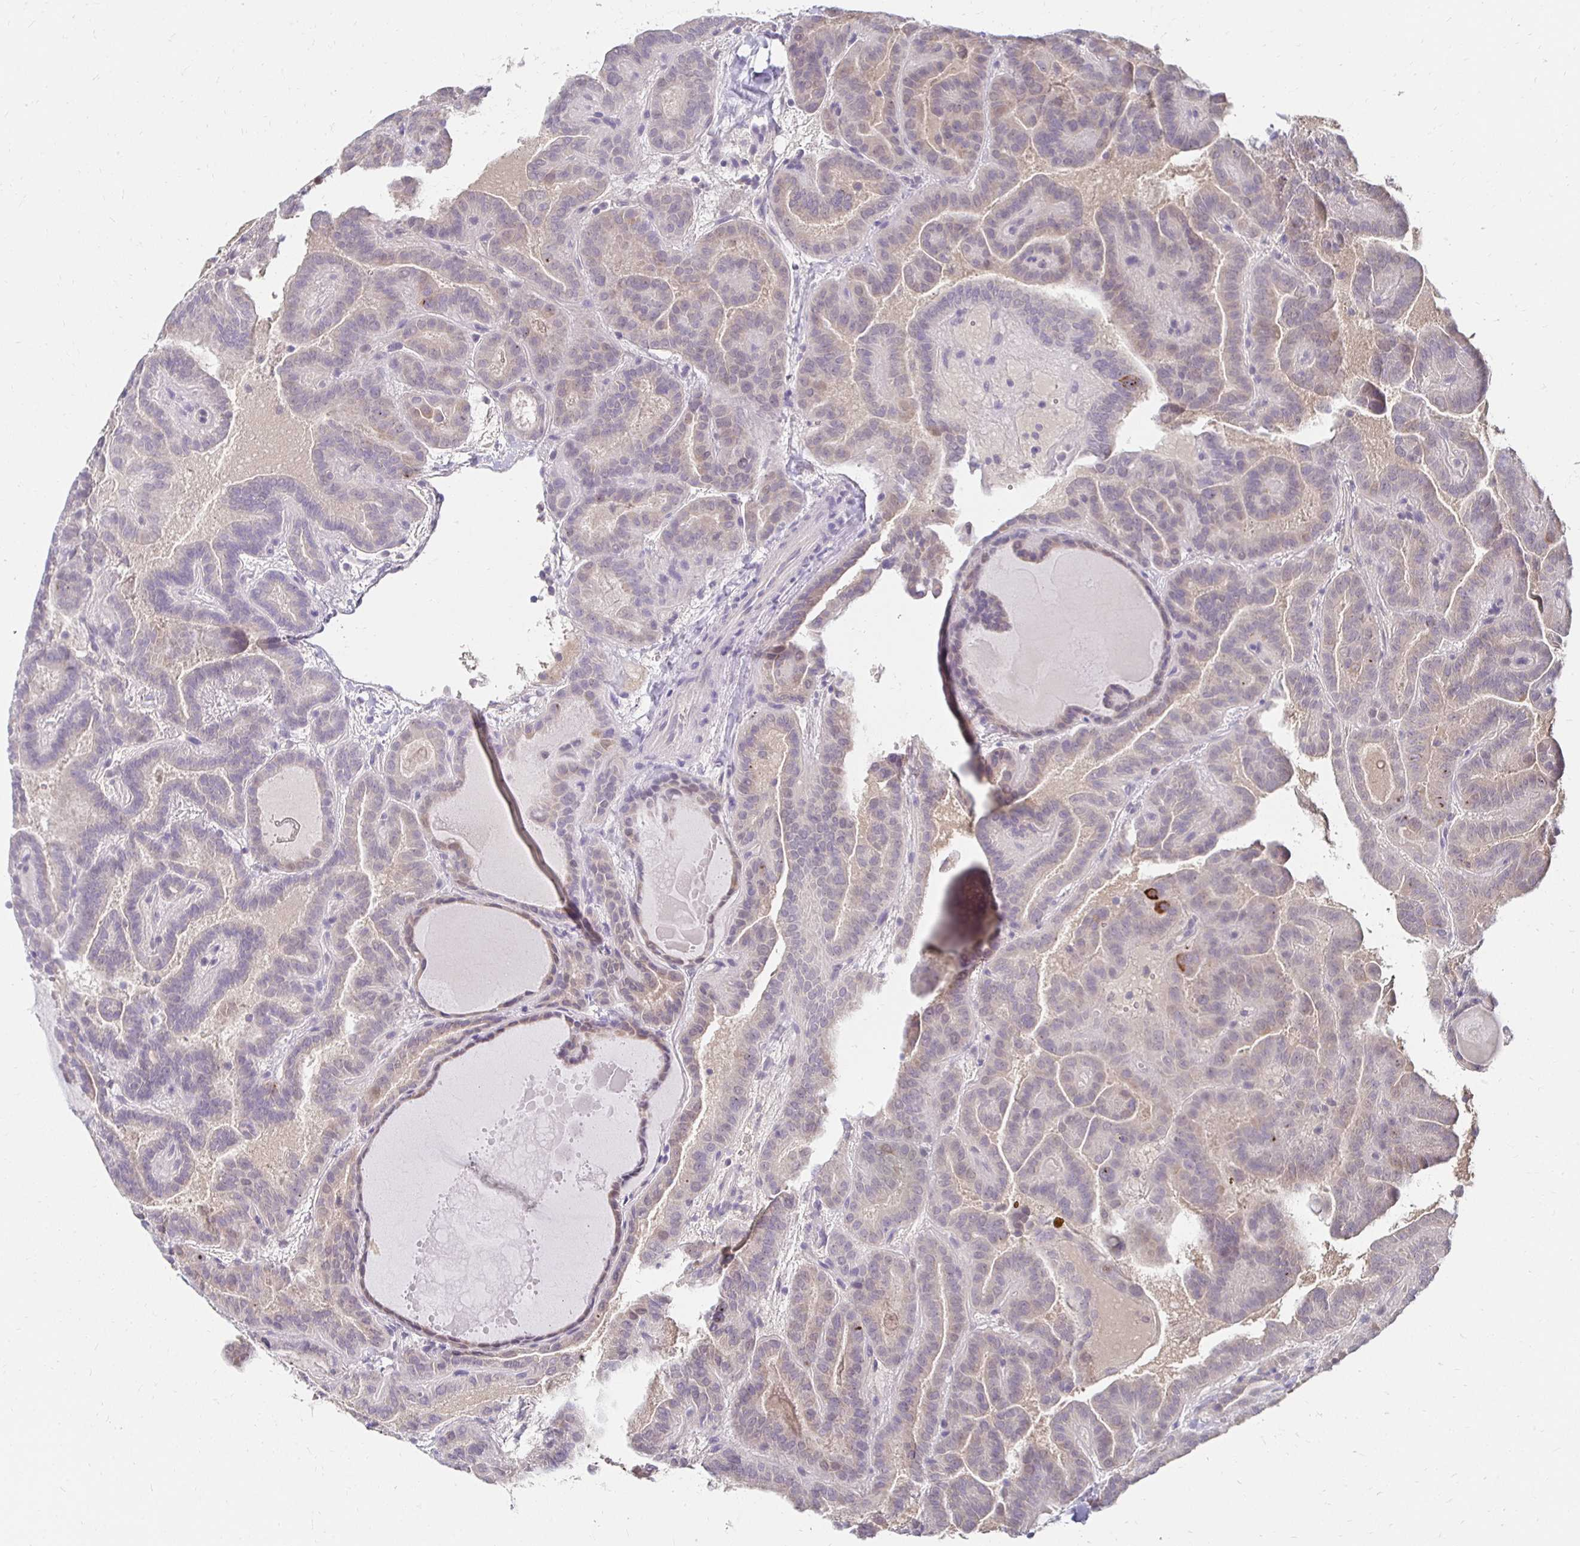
{"staining": {"intensity": "negative", "quantity": "none", "location": "none"}, "tissue": "thyroid cancer", "cell_type": "Tumor cells", "image_type": "cancer", "snomed": [{"axis": "morphology", "description": "Papillary adenocarcinoma, NOS"}, {"axis": "topography", "description": "Thyroid gland"}], "caption": "Immunohistochemical staining of human papillary adenocarcinoma (thyroid) displays no significant positivity in tumor cells.", "gene": "PADI2", "patient": {"sex": "female", "age": 46}}